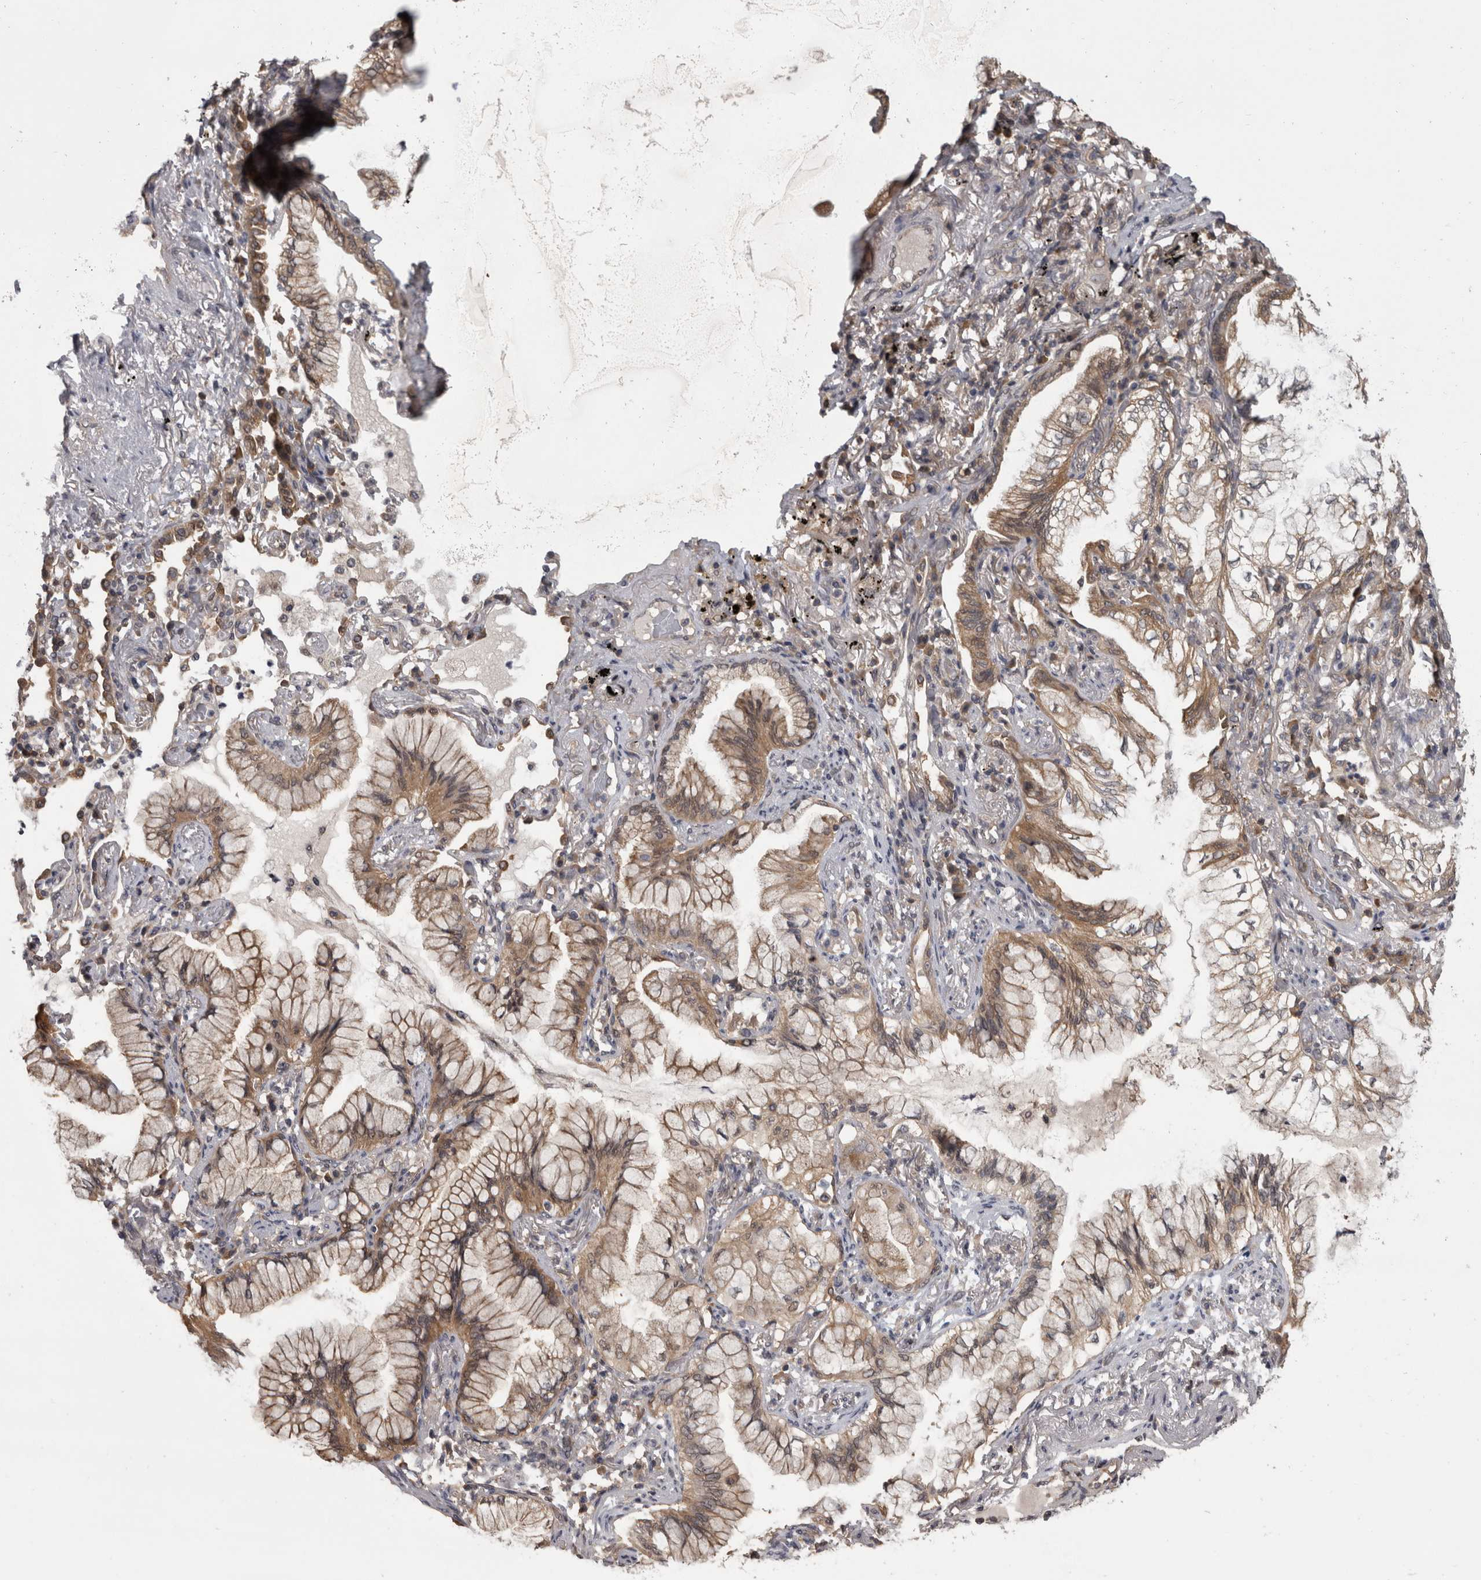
{"staining": {"intensity": "moderate", "quantity": ">75%", "location": "cytoplasmic/membranous"}, "tissue": "lung cancer", "cell_type": "Tumor cells", "image_type": "cancer", "snomed": [{"axis": "morphology", "description": "Adenocarcinoma, NOS"}, {"axis": "topography", "description": "Lung"}], "caption": "Brown immunohistochemical staining in human lung adenocarcinoma shows moderate cytoplasmic/membranous expression in about >75% of tumor cells.", "gene": "APRT", "patient": {"sex": "female", "age": 70}}